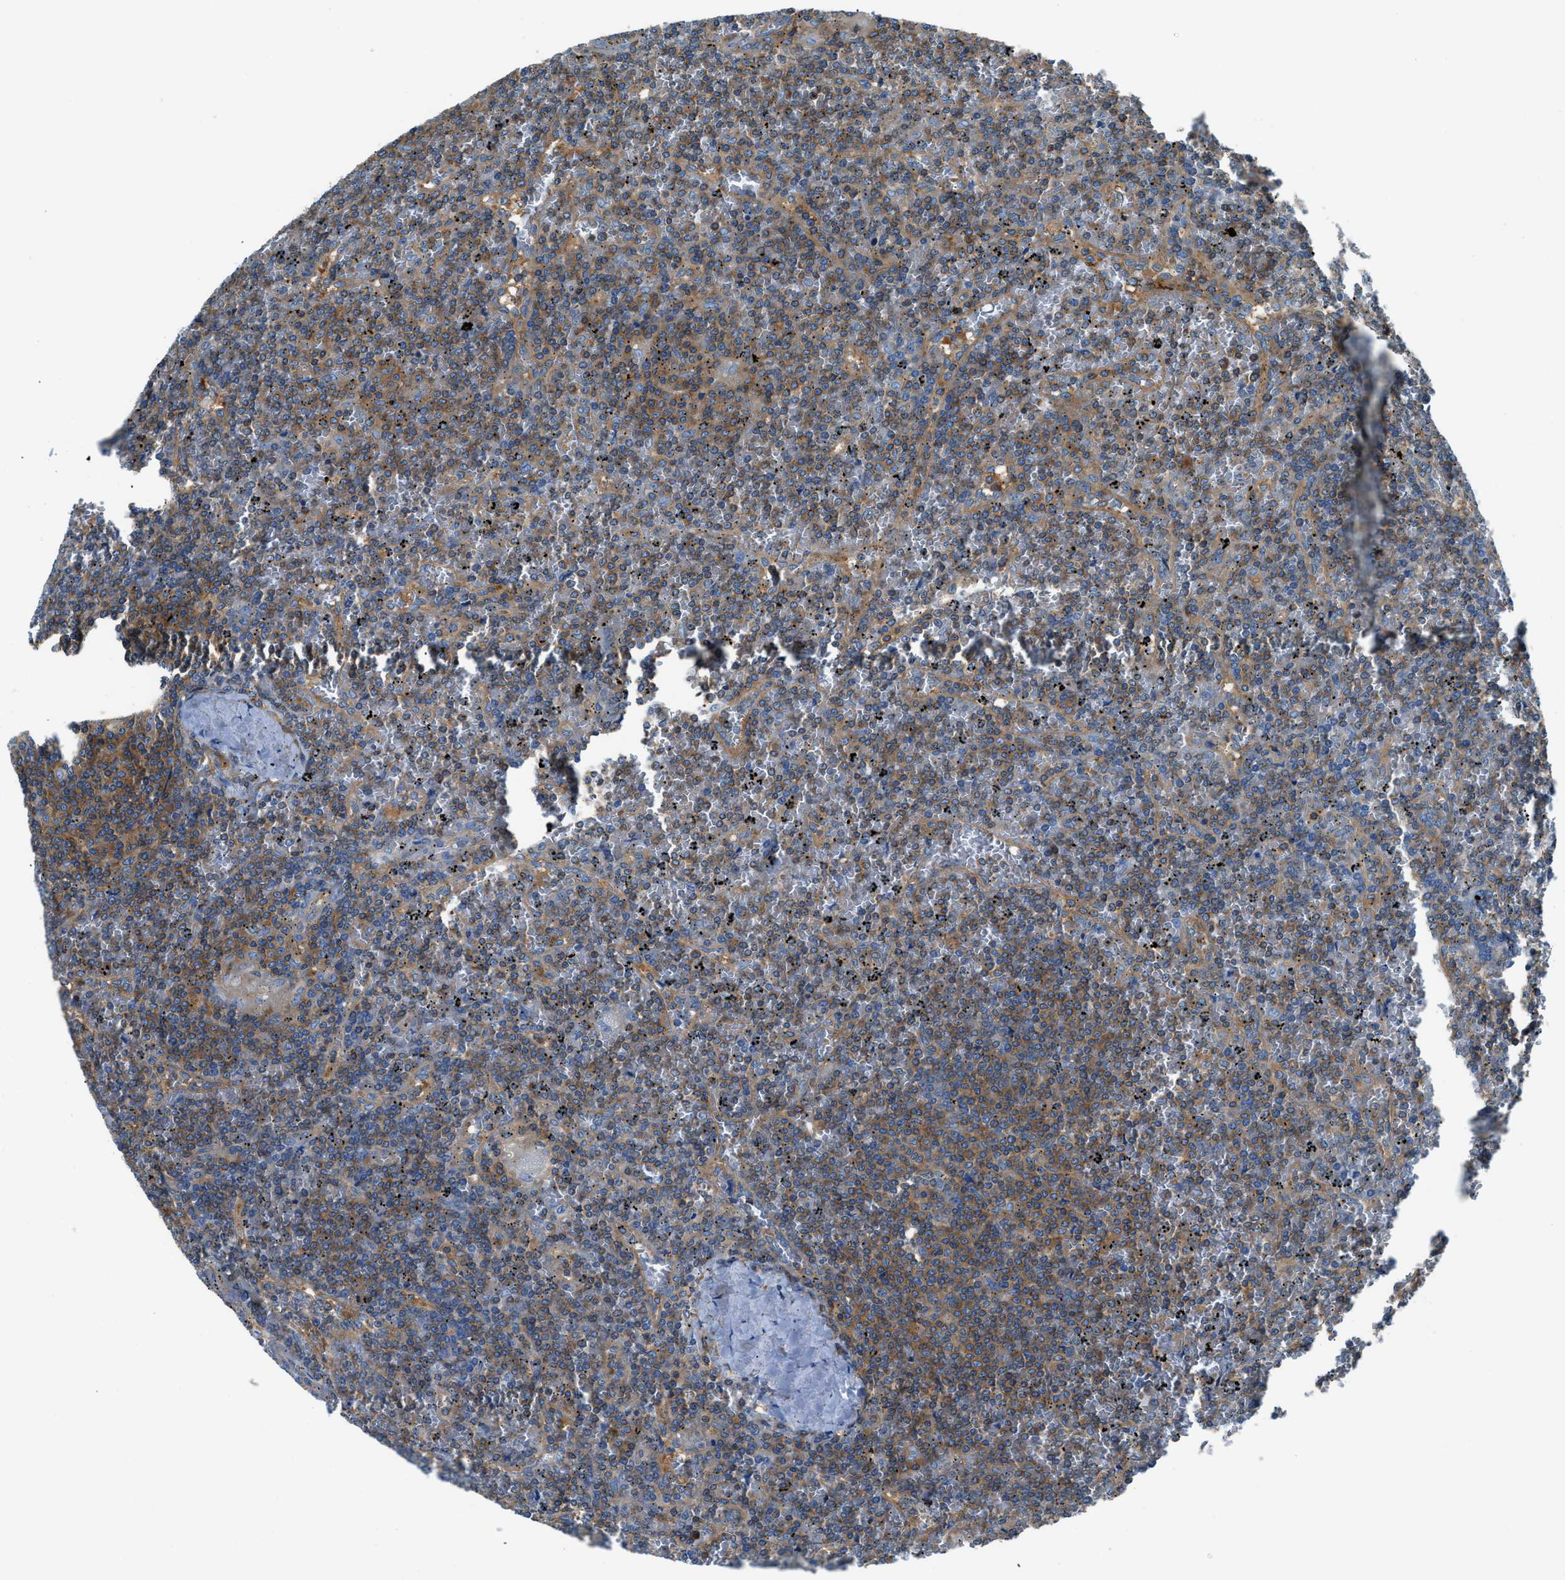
{"staining": {"intensity": "moderate", "quantity": ">75%", "location": "cytoplasmic/membranous"}, "tissue": "lymphoma", "cell_type": "Tumor cells", "image_type": "cancer", "snomed": [{"axis": "morphology", "description": "Malignant lymphoma, non-Hodgkin's type, Low grade"}, {"axis": "topography", "description": "Spleen"}], "caption": "A photomicrograph of human lymphoma stained for a protein shows moderate cytoplasmic/membranous brown staining in tumor cells. The staining was performed using DAB to visualize the protein expression in brown, while the nuclei were stained in blue with hematoxylin (Magnification: 20x).", "gene": "SARS1", "patient": {"sex": "female", "age": 19}}